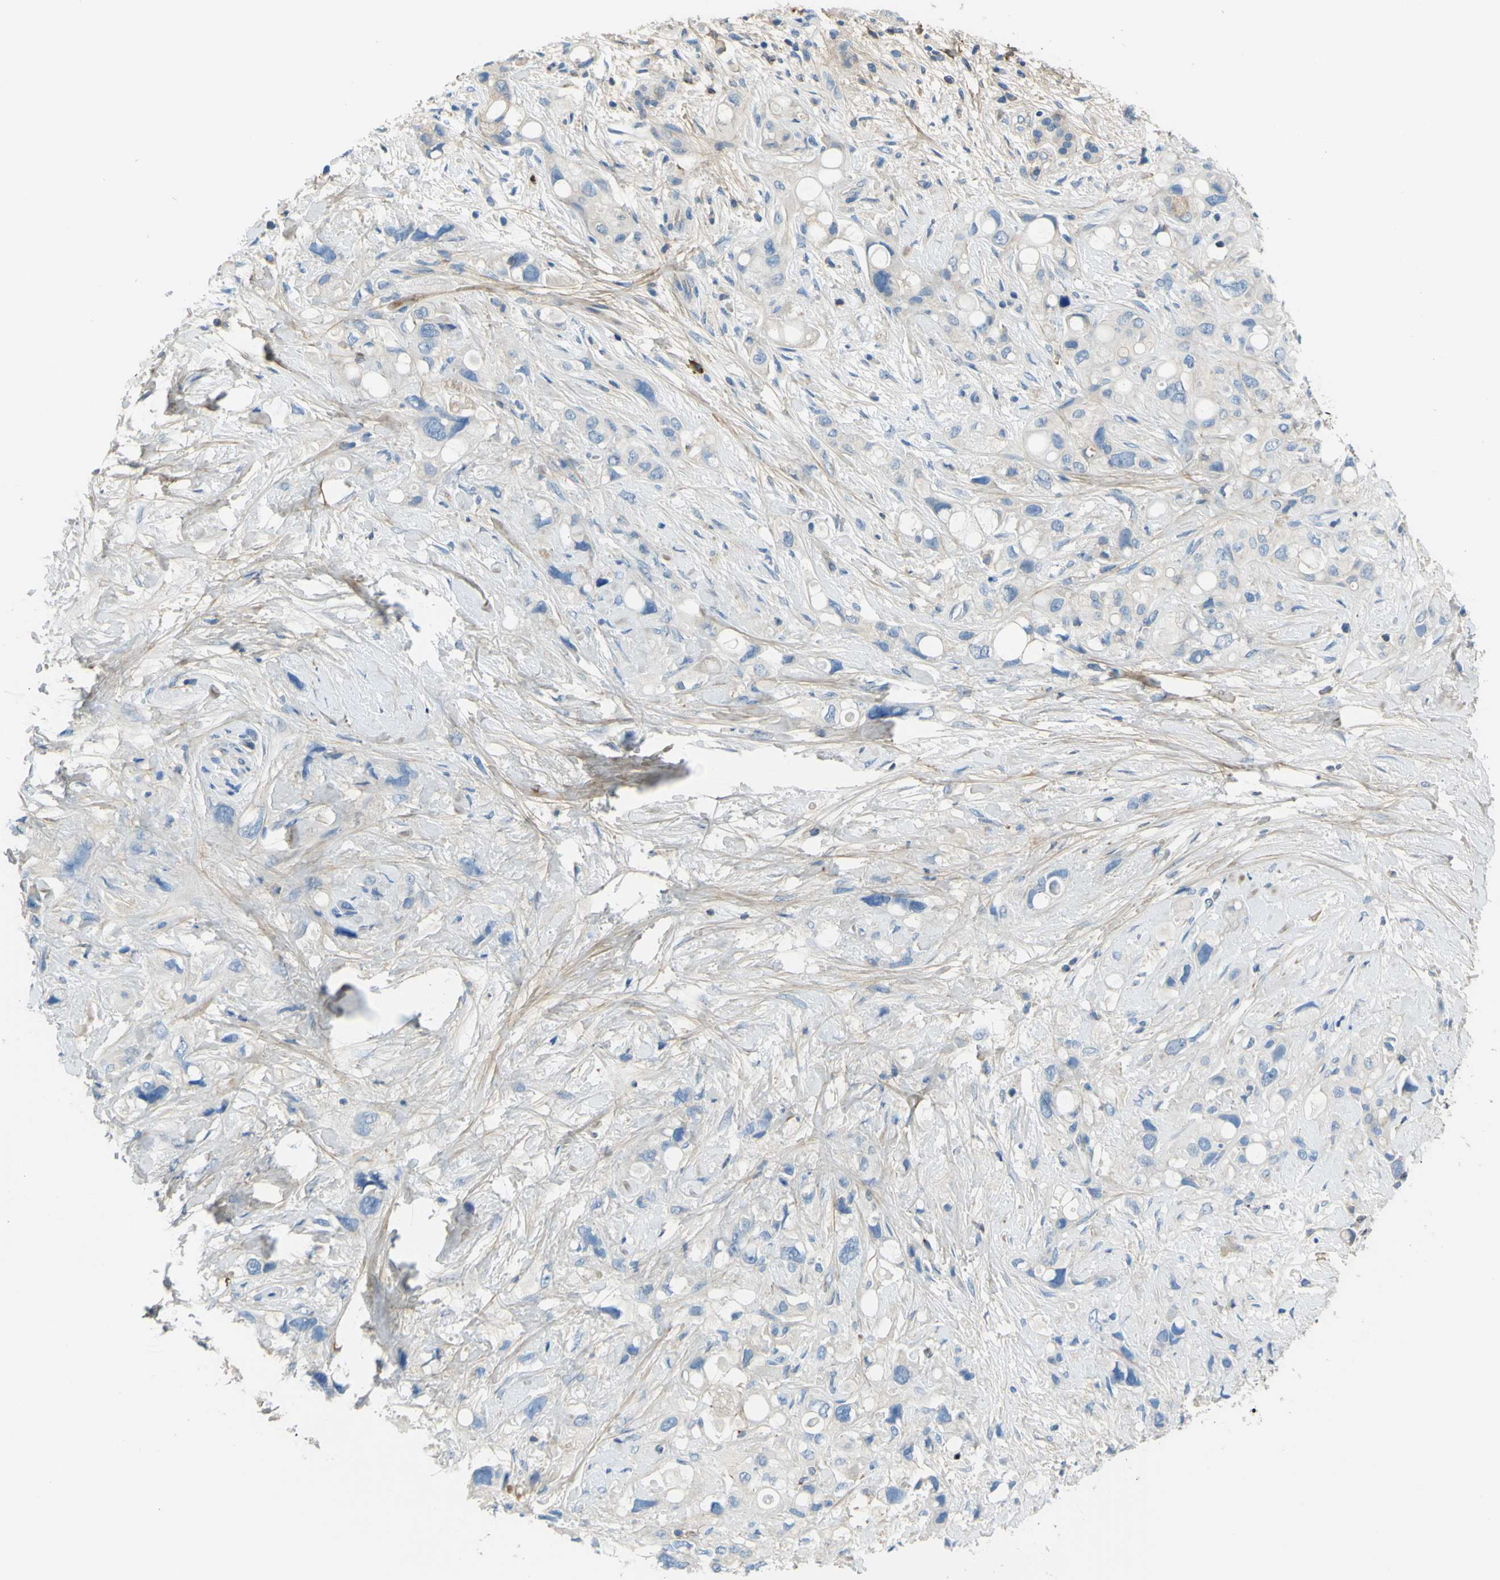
{"staining": {"intensity": "negative", "quantity": "none", "location": "none"}, "tissue": "pancreatic cancer", "cell_type": "Tumor cells", "image_type": "cancer", "snomed": [{"axis": "morphology", "description": "Adenocarcinoma, NOS"}, {"axis": "topography", "description": "Pancreas"}], "caption": "This is an immunohistochemistry (IHC) image of human adenocarcinoma (pancreatic). There is no positivity in tumor cells.", "gene": "OGN", "patient": {"sex": "female", "age": 56}}